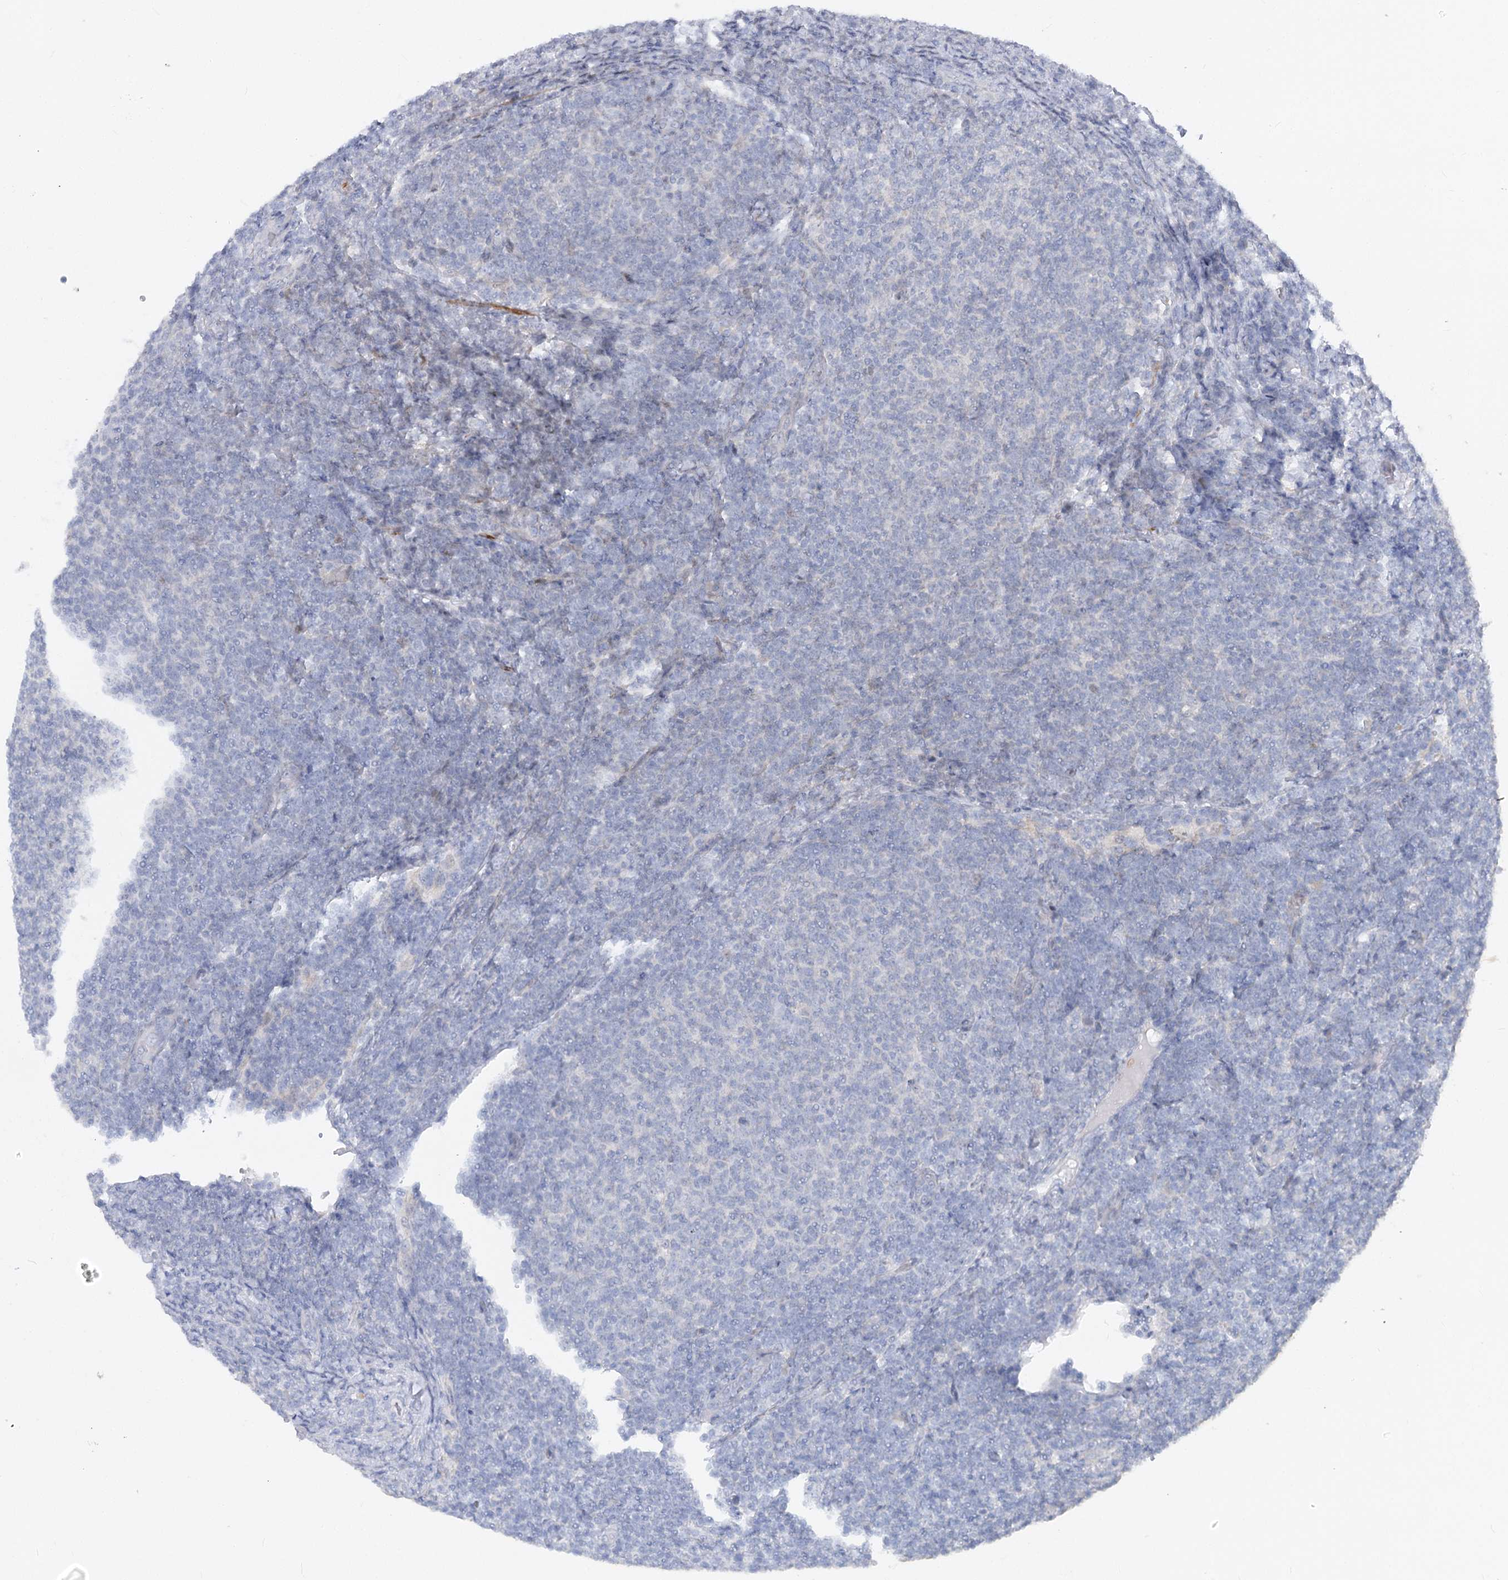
{"staining": {"intensity": "negative", "quantity": "none", "location": "none"}, "tissue": "lymphoma", "cell_type": "Tumor cells", "image_type": "cancer", "snomed": [{"axis": "morphology", "description": "Malignant lymphoma, non-Hodgkin's type, Low grade"}, {"axis": "topography", "description": "Lymph node"}], "caption": "Immunohistochemistry (IHC) image of neoplastic tissue: lymphoma stained with DAB demonstrates no significant protein expression in tumor cells. The staining is performed using DAB (3,3'-diaminobenzidine) brown chromogen with nuclei counter-stained in using hematoxylin.", "gene": "ARSI", "patient": {"sex": "male", "age": 66}}